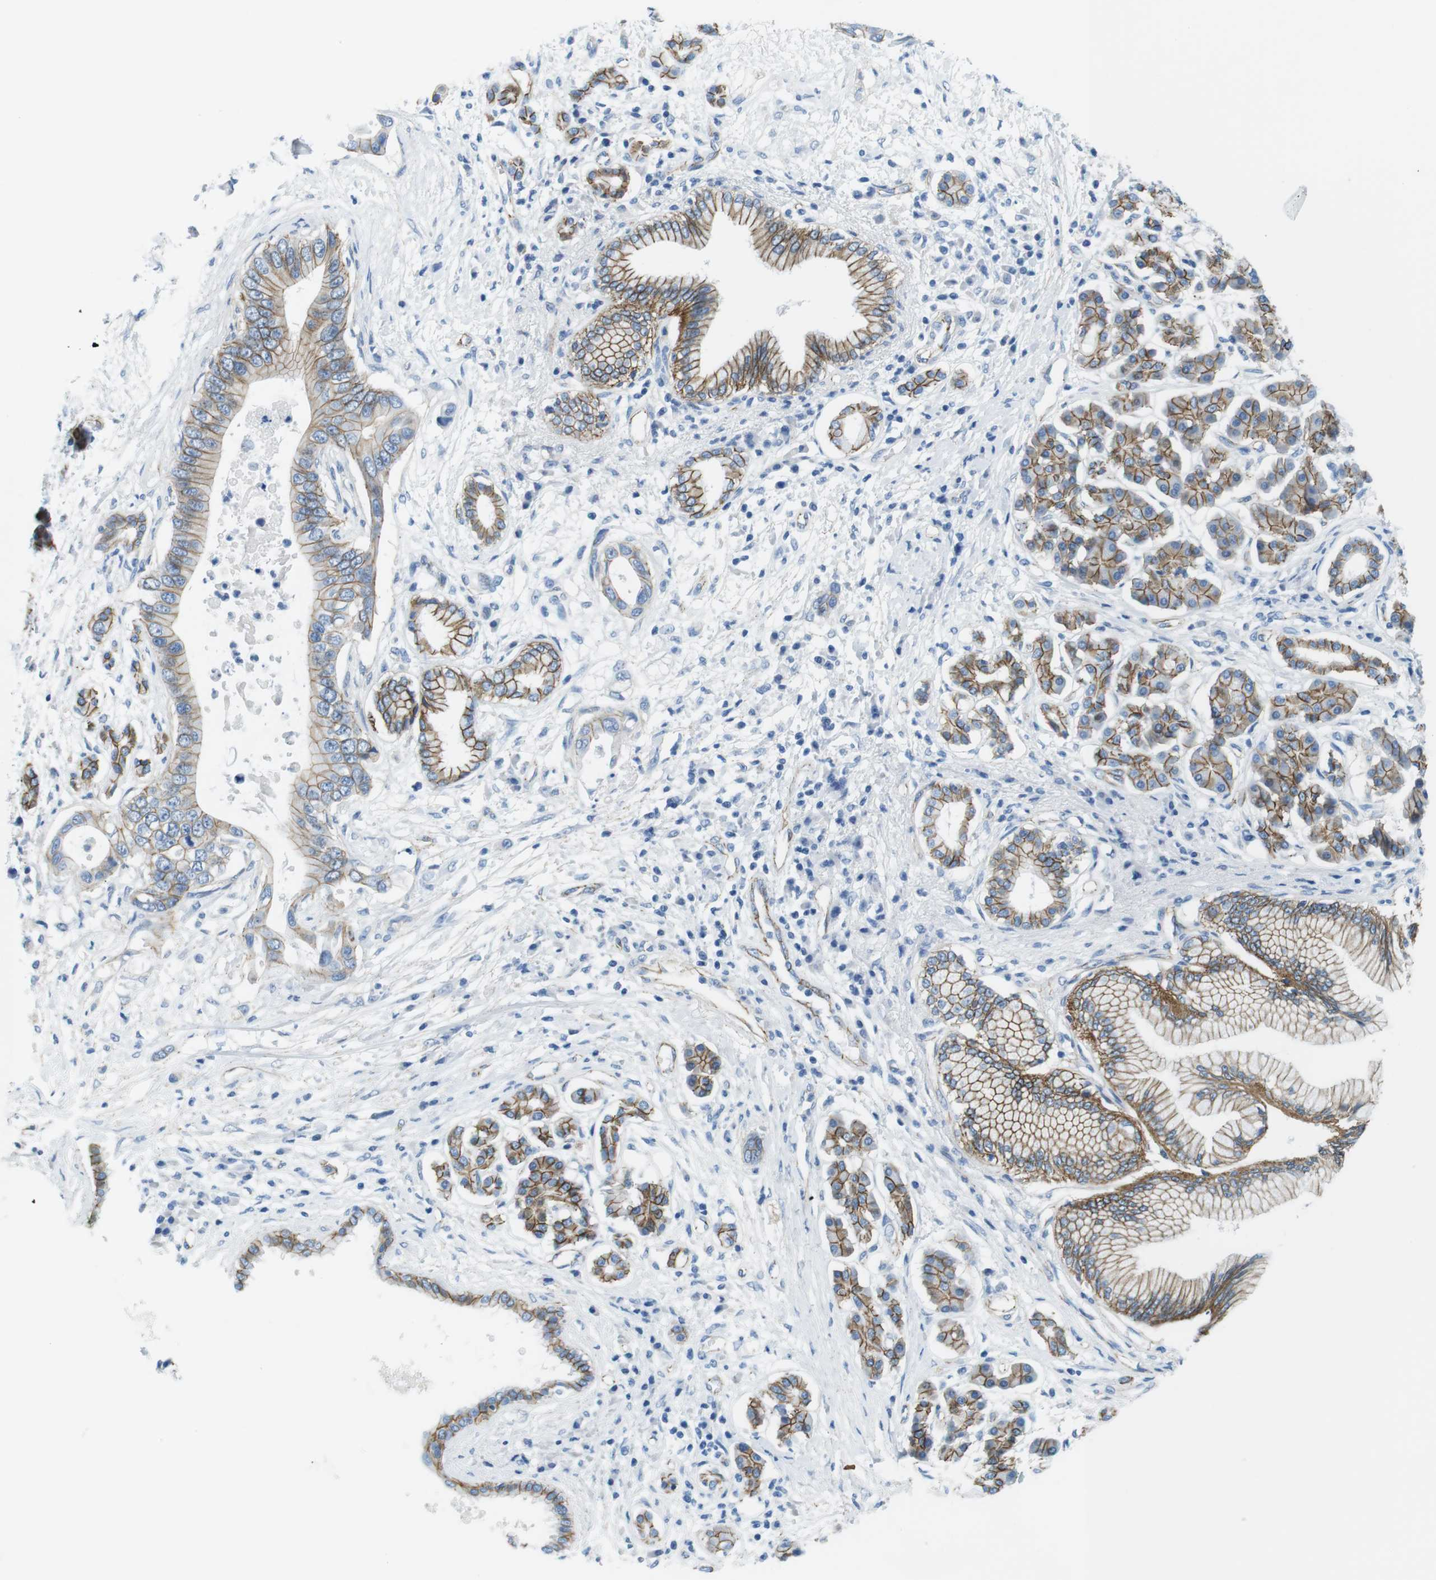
{"staining": {"intensity": "moderate", "quantity": ">75%", "location": "cytoplasmic/membranous"}, "tissue": "pancreatic cancer", "cell_type": "Tumor cells", "image_type": "cancer", "snomed": [{"axis": "morphology", "description": "Adenocarcinoma, NOS"}, {"axis": "topography", "description": "Pancreas"}], "caption": "Adenocarcinoma (pancreatic) tissue displays moderate cytoplasmic/membranous positivity in about >75% of tumor cells The protein is shown in brown color, while the nuclei are stained blue.", "gene": "SLC6A6", "patient": {"sex": "male", "age": 77}}